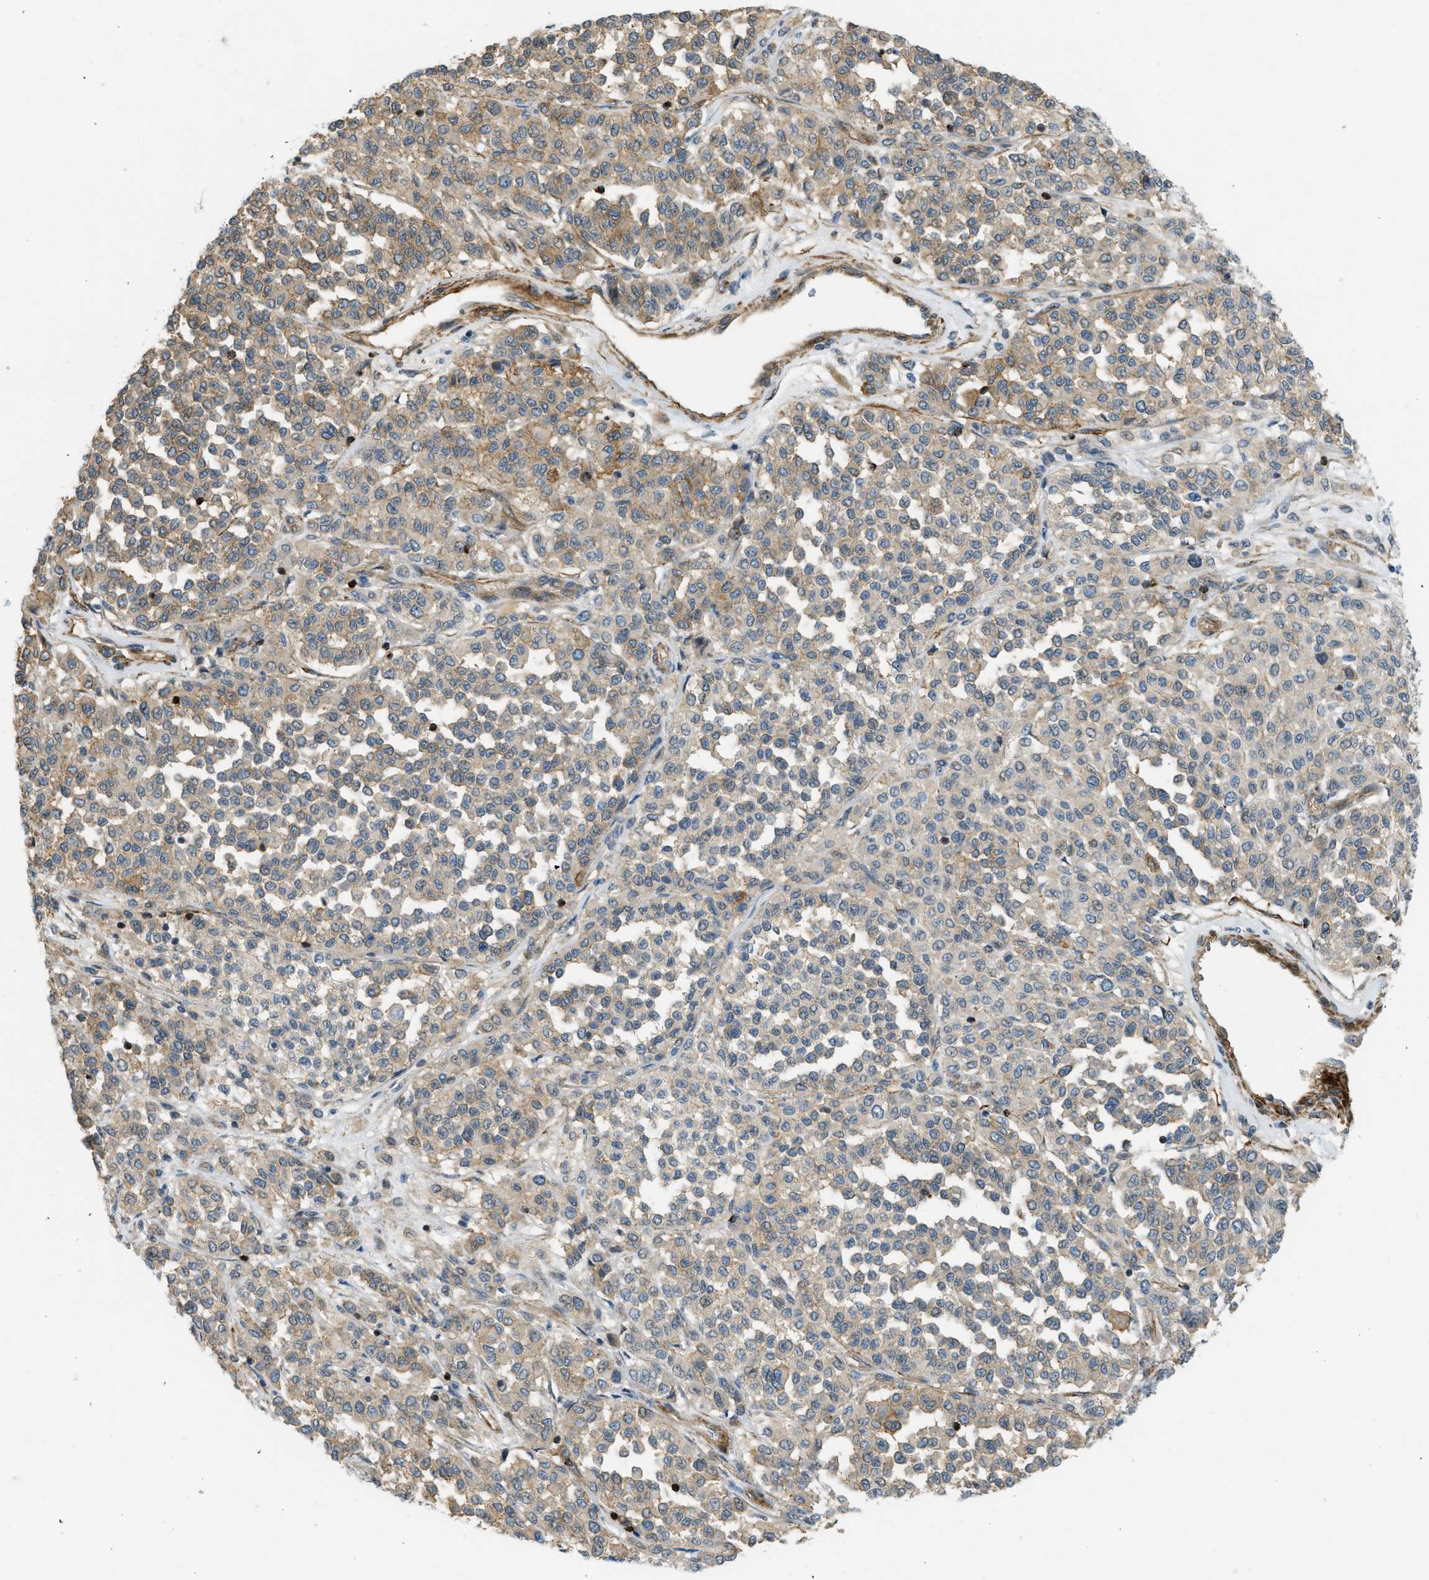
{"staining": {"intensity": "moderate", "quantity": "25%-75%", "location": "cytoplasmic/membranous"}, "tissue": "melanoma", "cell_type": "Tumor cells", "image_type": "cancer", "snomed": [{"axis": "morphology", "description": "Malignant melanoma, Metastatic site"}, {"axis": "topography", "description": "Pancreas"}], "caption": "Brown immunohistochemical staining in malignant melanoma (metastatic site) demonstrates moderate cytoplasmic/membranous positivity in approximately 25%-75% of tumor cells.", "gene": "KIAA1671", "patient": {"sex": "female", "age": 30}}